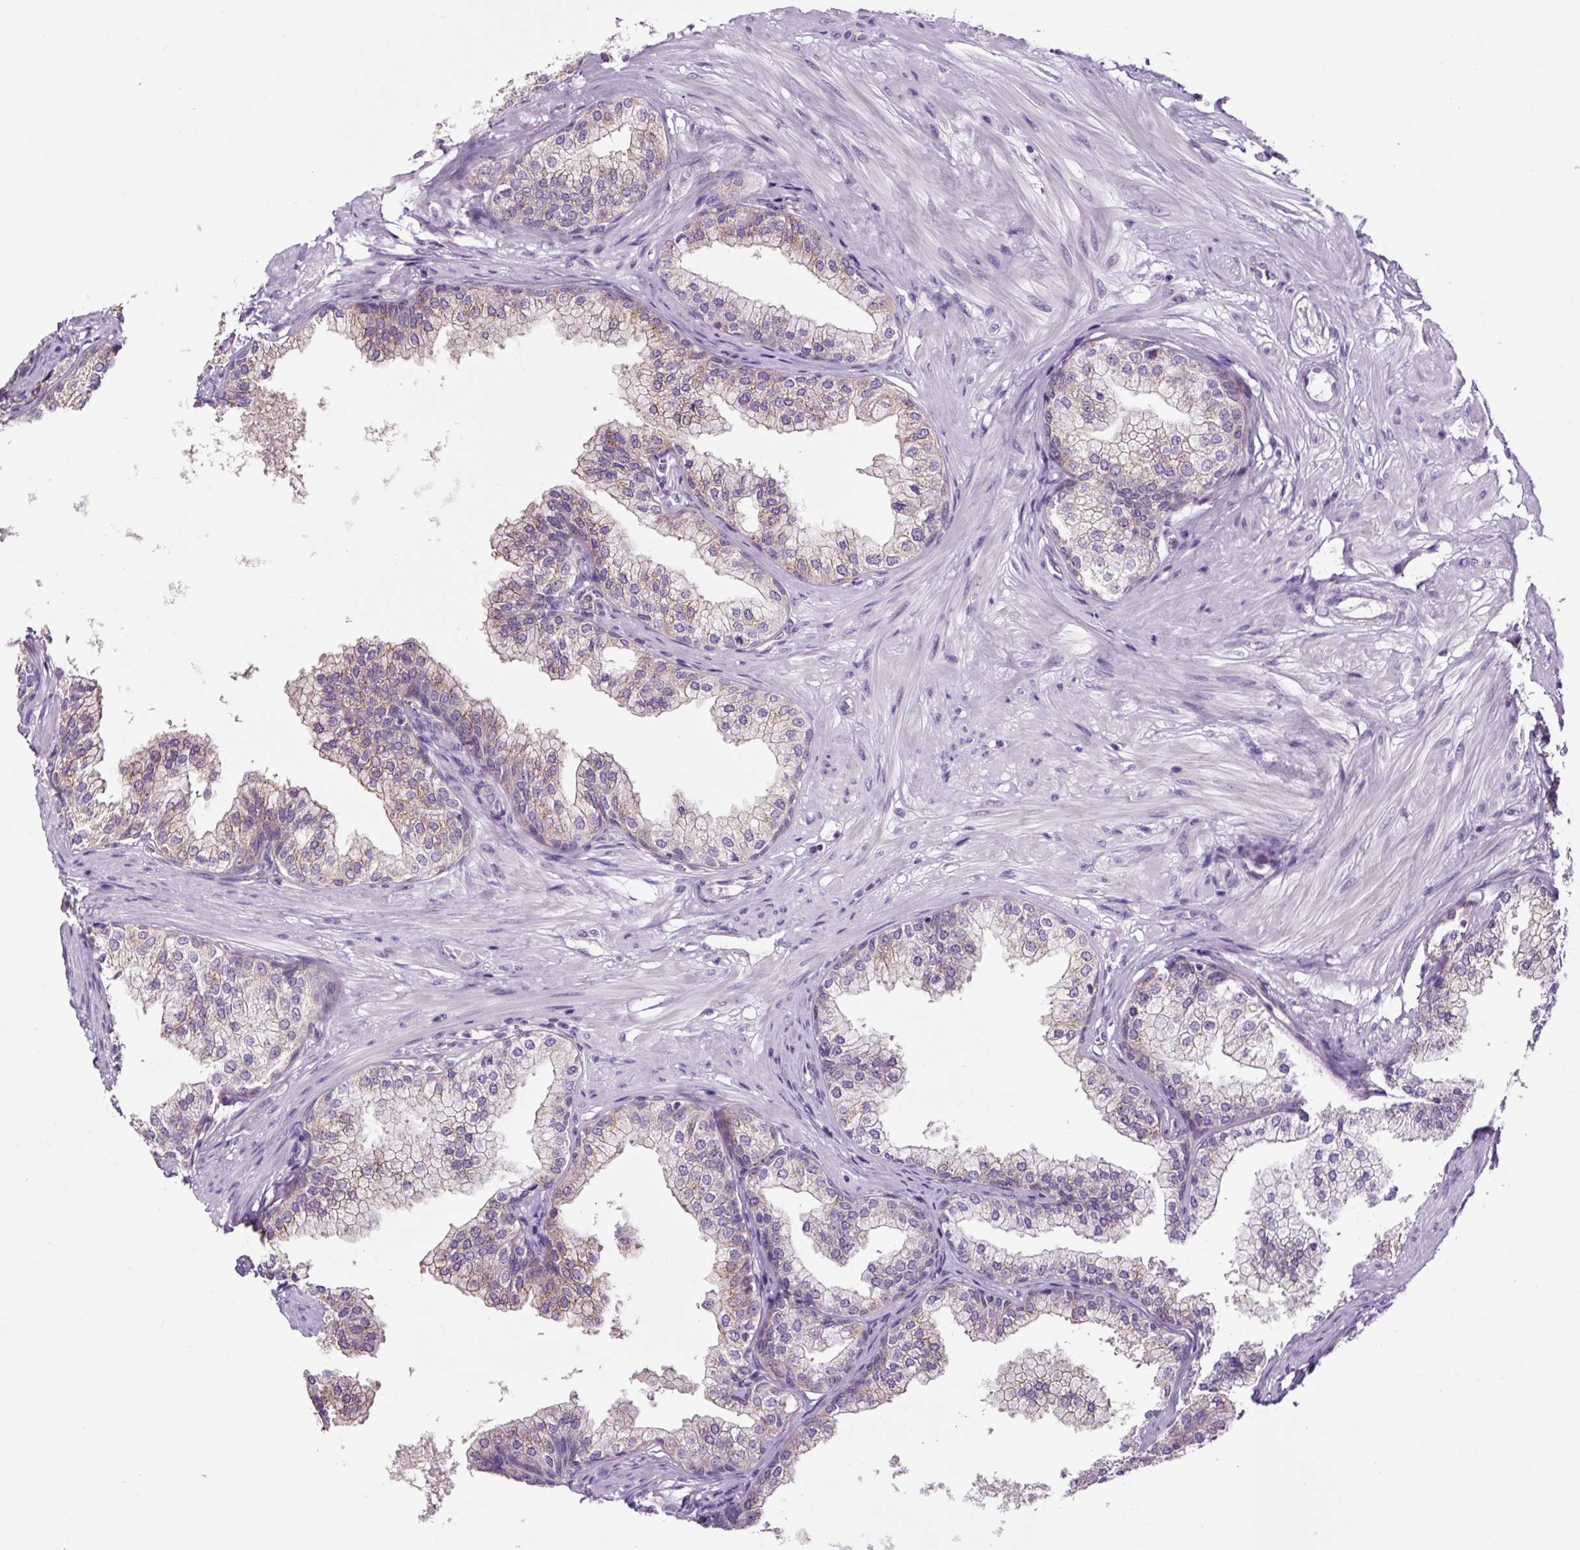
{"staining": {"intensity": "weak", "quantity": "25%-75%", "location": "cytoplasmic/membranous"}, "tissue": "prostate", "cell_type": "Glandular cells", "image_type": "normal", "snomed": [{"axis": "morphology", "description": "Normal tissue, NOS"}, {"axis": "topography", "description": "Prostate"}], "caption": "Immunohistochemical staining of benign human prostate reveals 25%-75% levels of weak cytoplasmic/membranous protein expression in about 25%-75% of glandular cells.", "gene": "GORASP1", "patient": {"sex": "male", "age": 60}}